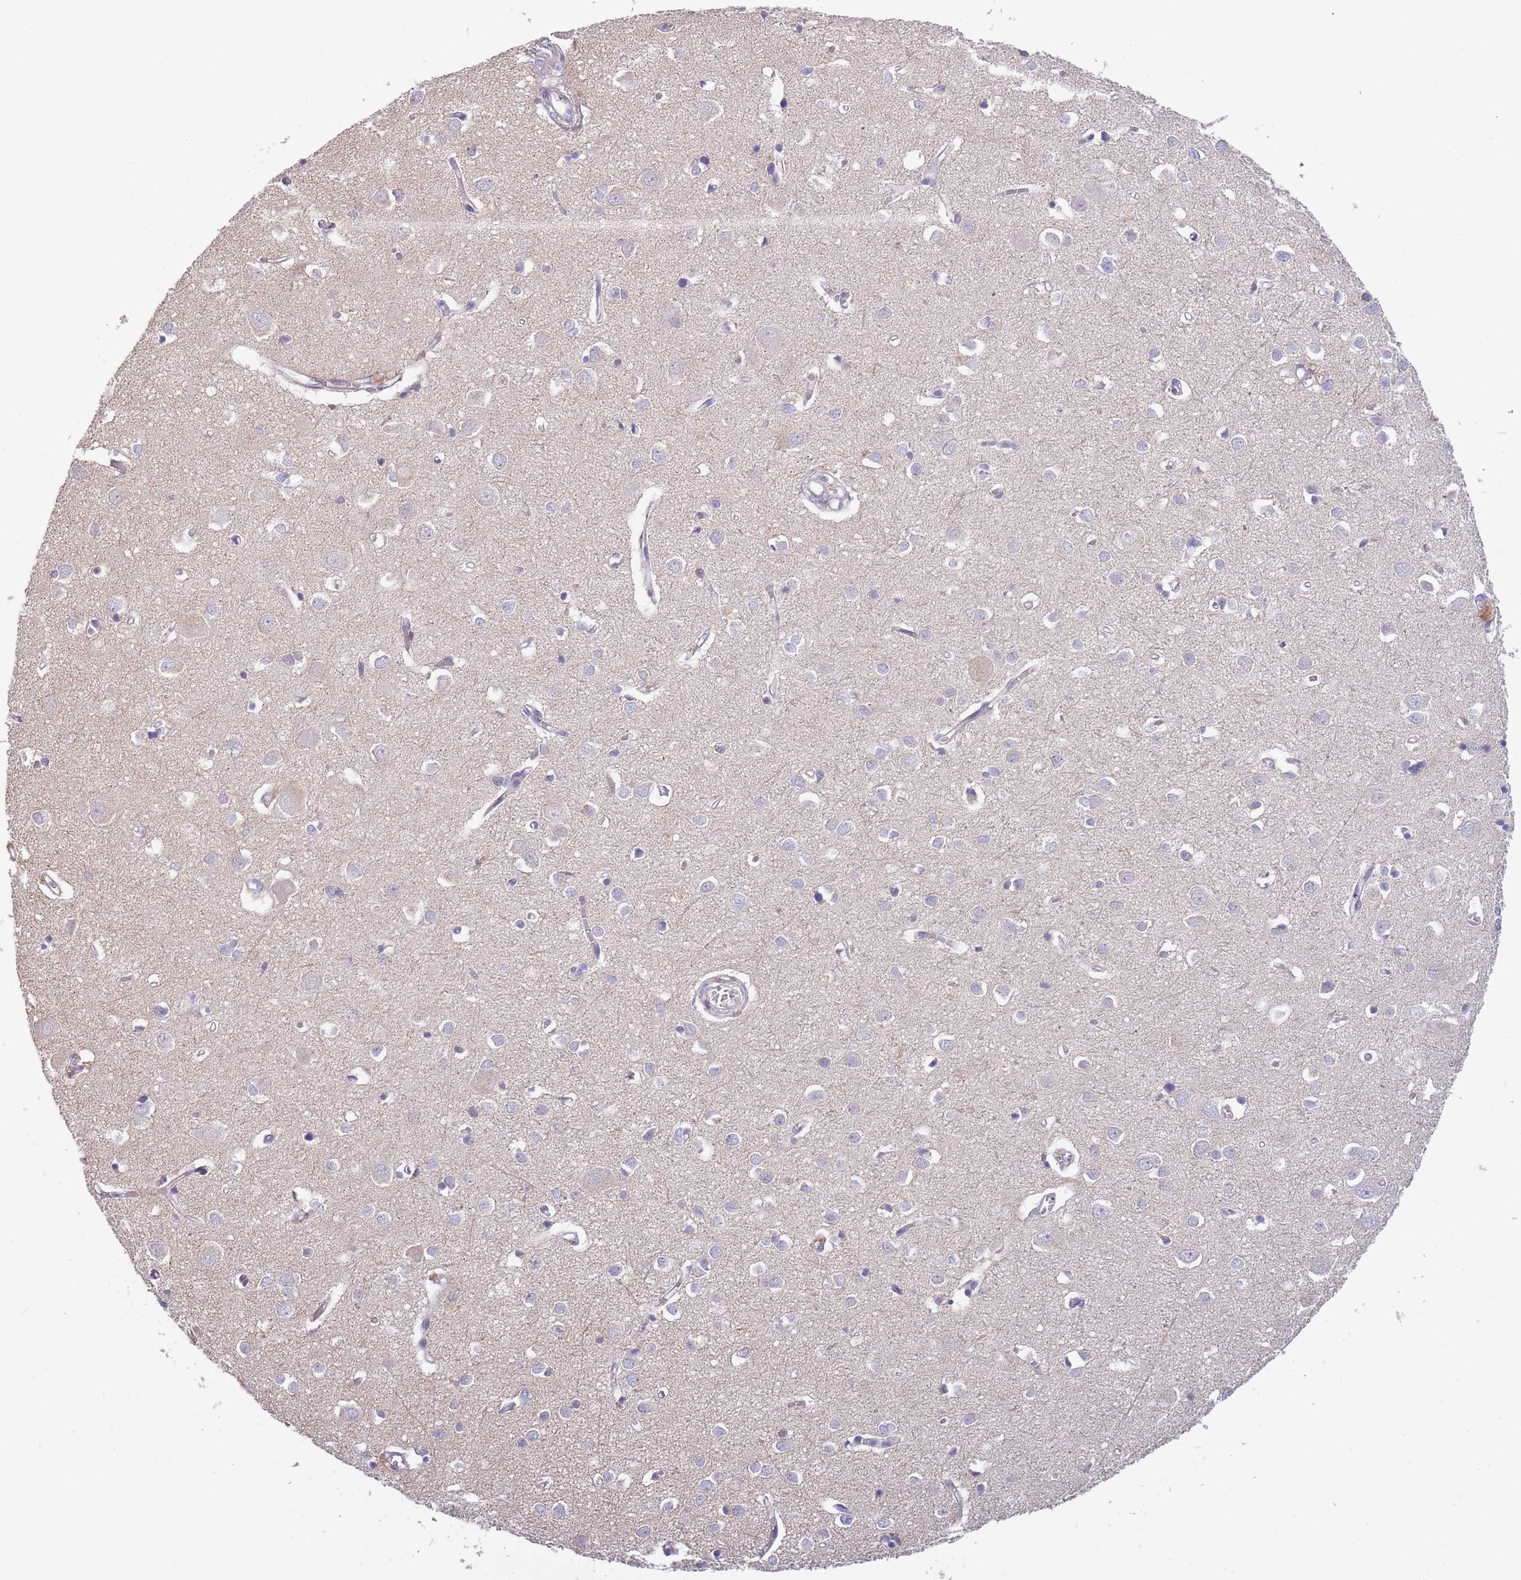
{"staining": {"intensity": "negative", "quantity": "none", "location": "none"}, "tissue": "cerebral cortex", "cell_type": "Endothelial cells", "image_type": "normal", "snomed": [{"axis": "morphology", "description": "Normal tissue, NOS"}, {"axis": "topography", "description": "Cerebral cortex"}], "caption": "Cerebral cortex was stained to show a protein in brown. There is no significant expression in endothelial cells. Nuclei are stained in blue.", "gene": "SUSD1", "patient": {"sex": "female", "age": 64}}